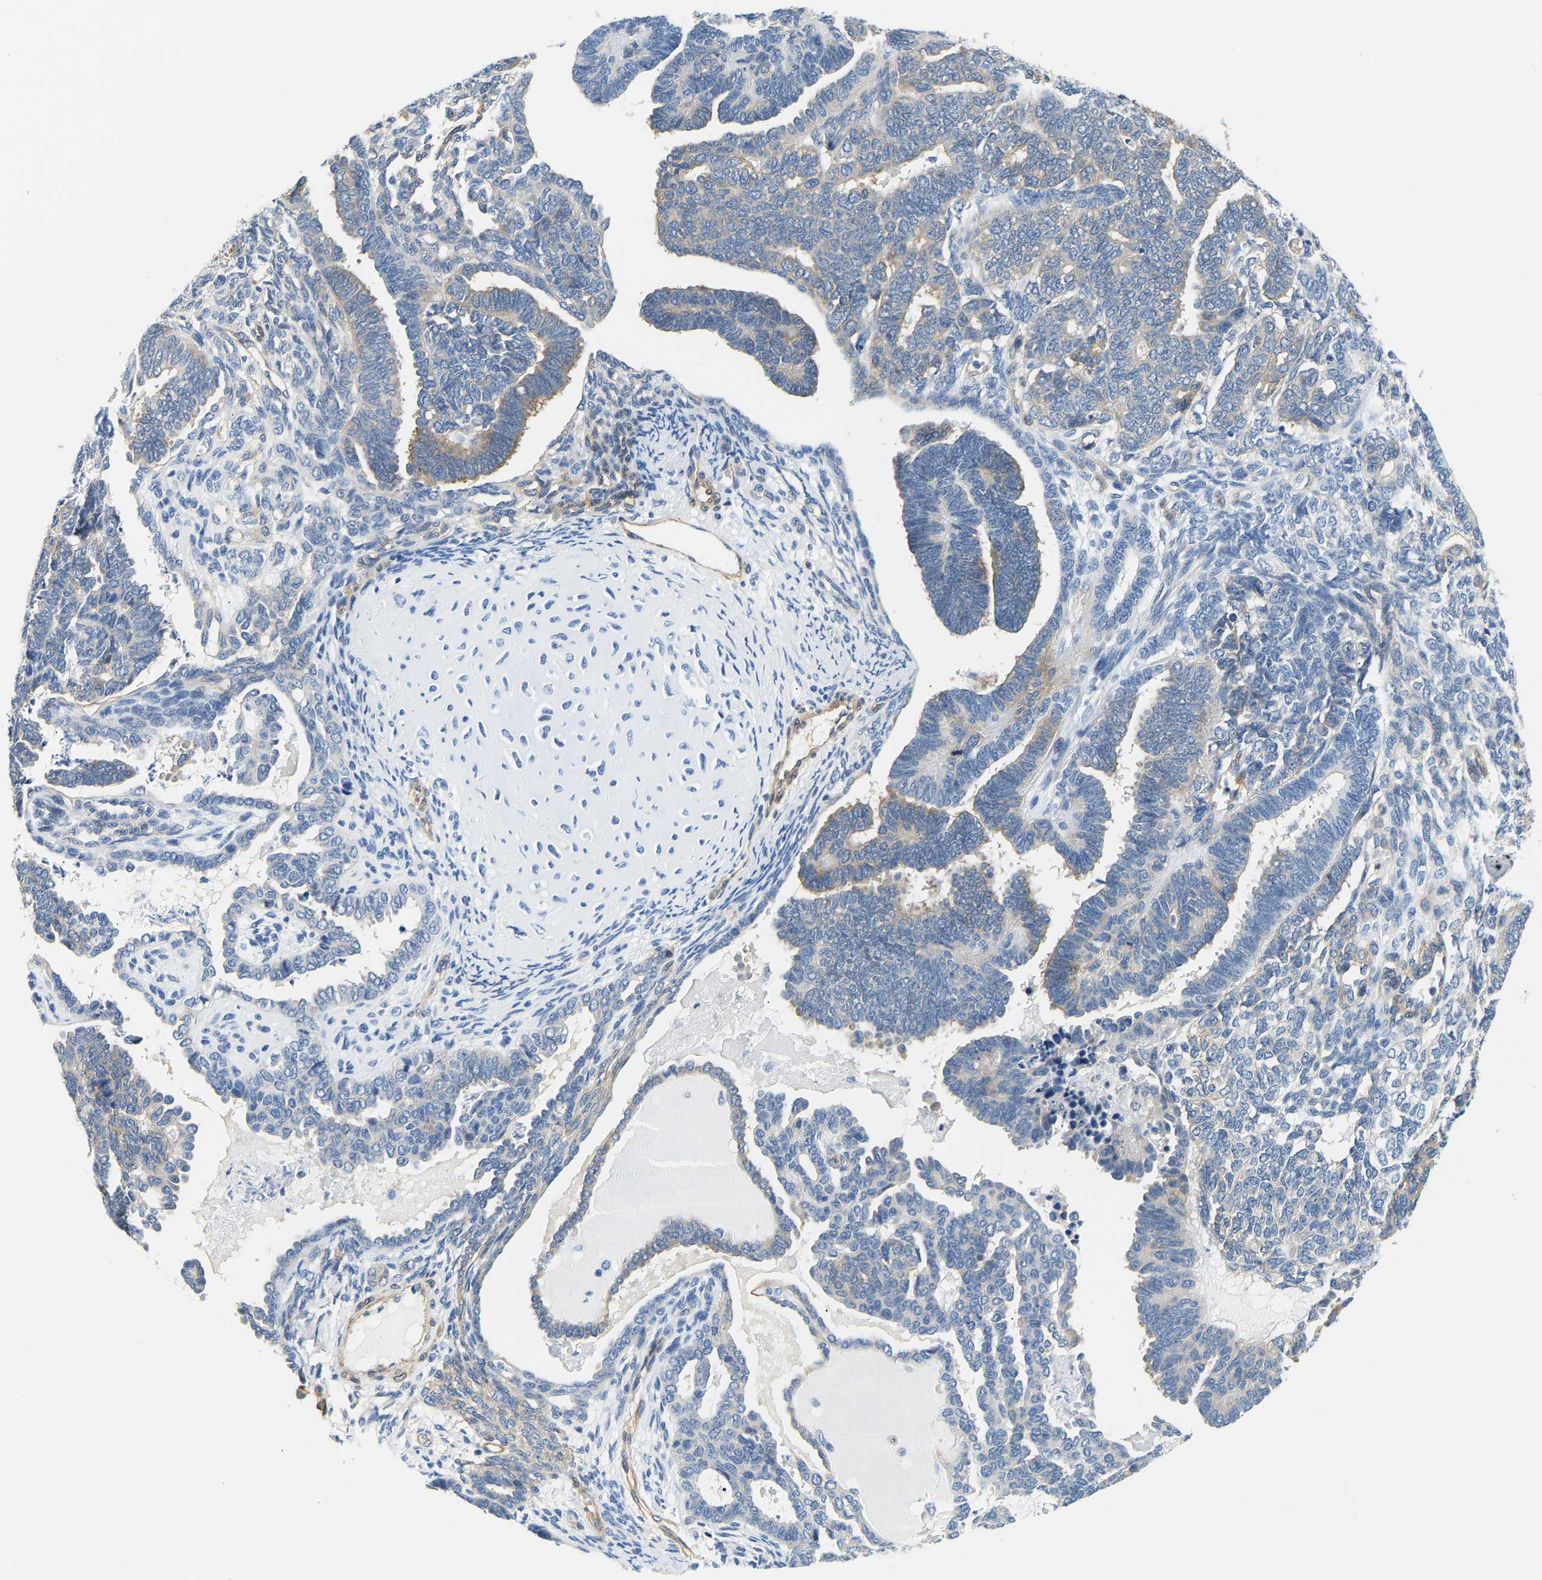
{"staining": {"intensity": "negative", "quantity": "none", "location": "none"}, "tissue": "endometrial cancer", "cell_type": "Tumor cells", "image_type": "cancer", "snomed": [{"axis": "morphology", "description": "Neoplasm, malignant, NOS"}, {"axis": "topography", "description": "Endometrium"}], "caption": "Endometrial cancer (neoplasm (malignant)) was stained to show a protein in brown. There is no significant staining in tumor cells.", "gene": "PAWR", "patient": {"sex": "female", "age": 74}}